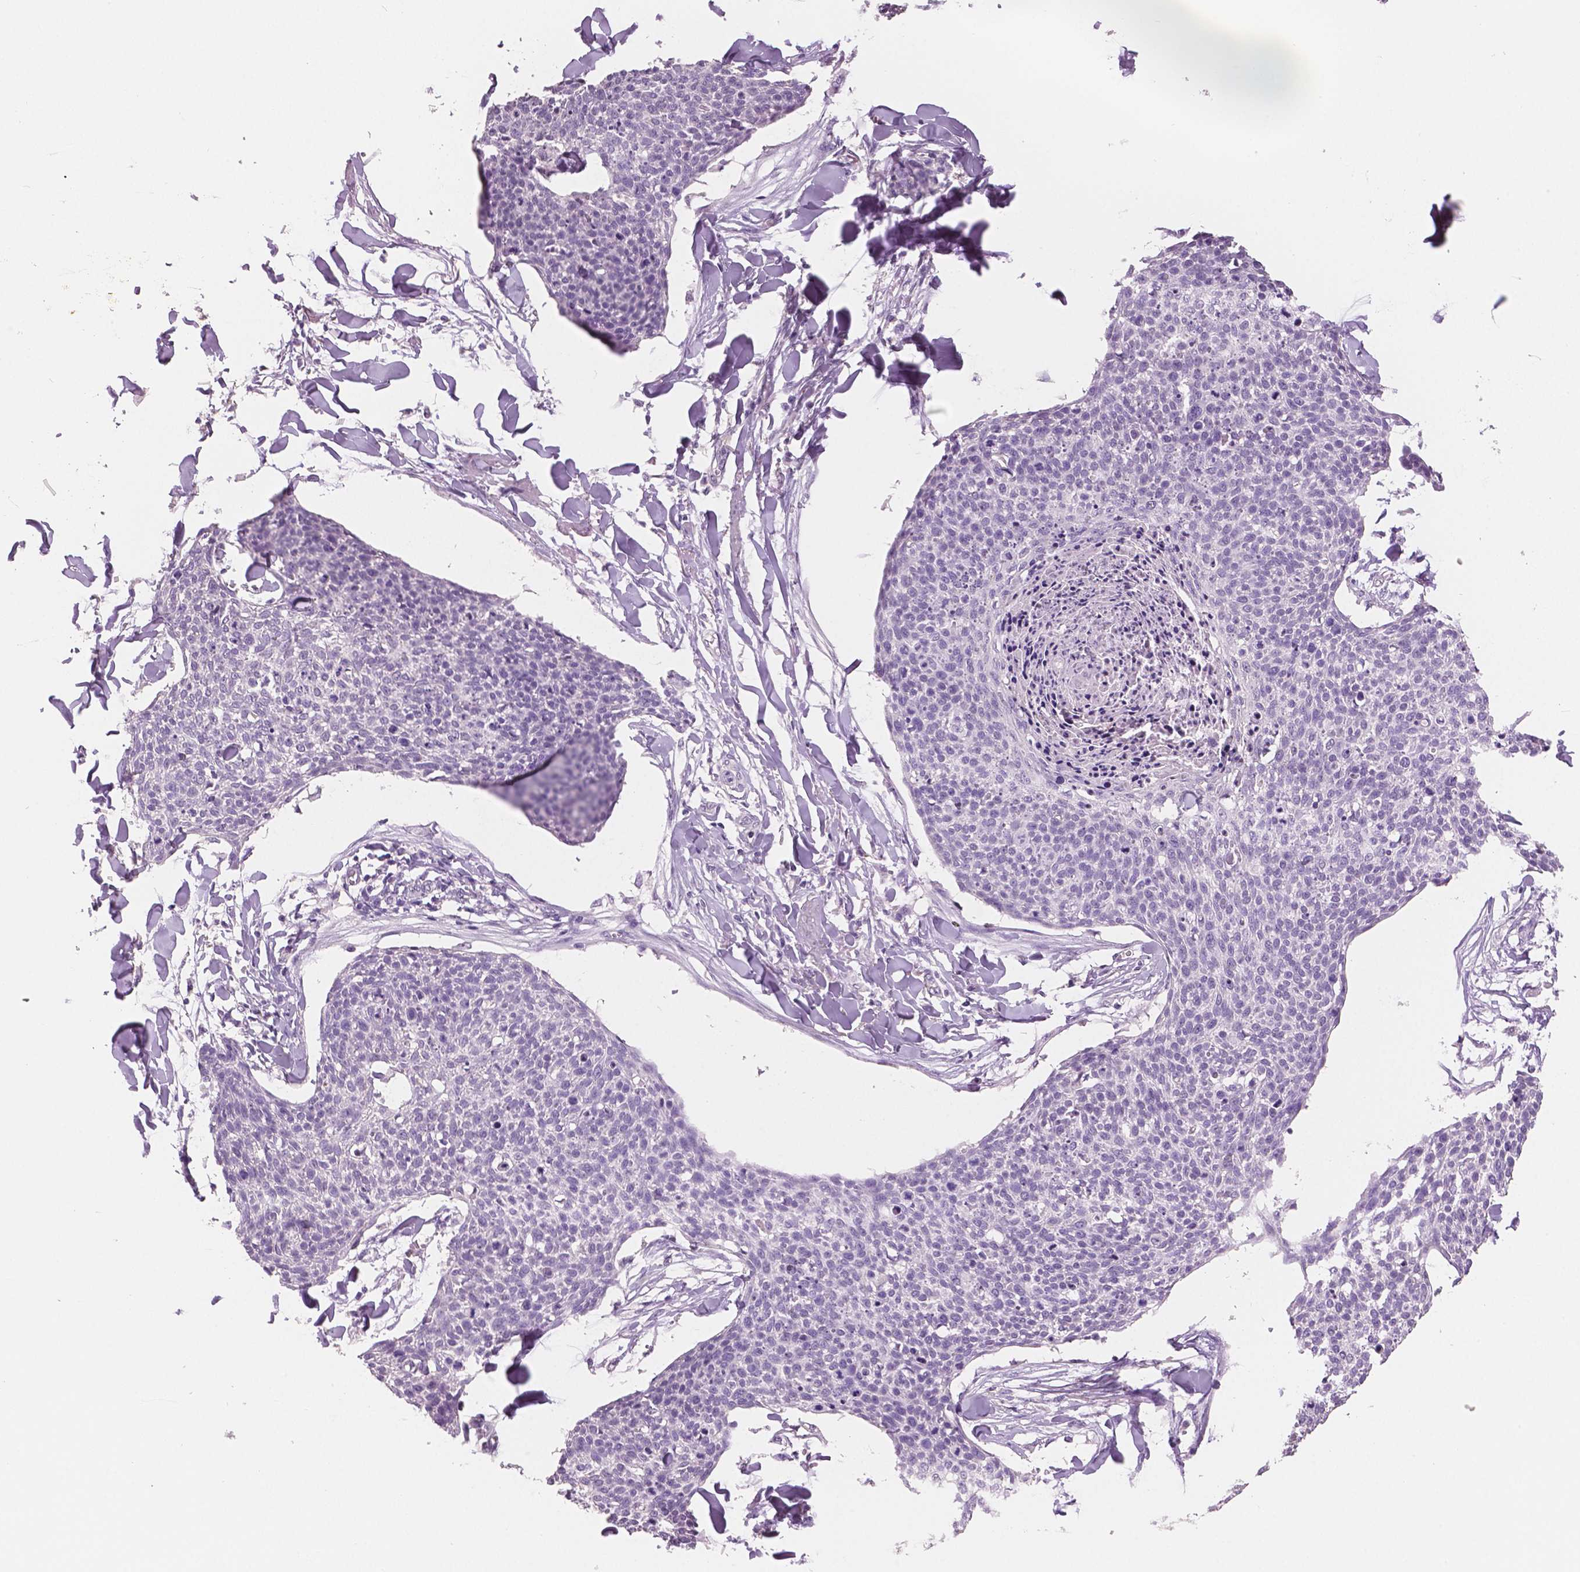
{"staining": {"intensity": "negative", "quantity": "none", "location": "none"}, "tissue": "skin cancer", "cell_type": "Tumor cells", "image_type": "cancer", "snomed": [{"axis": "morphology", "description": "Squamous cell carcinoma, NOS"}, {"axis": "topography", "description": "Skin"}, {"axis": "topography", "description": "Vulva"}], "caption": "An immunohistochemistry histopathology image of skin squamous cell carcinoma is shown. There is no staining in tumor cells of skin squamous cell carcinoma.", "gene": "NECAB2", "patient": {"sex": "female", "age": 75}}